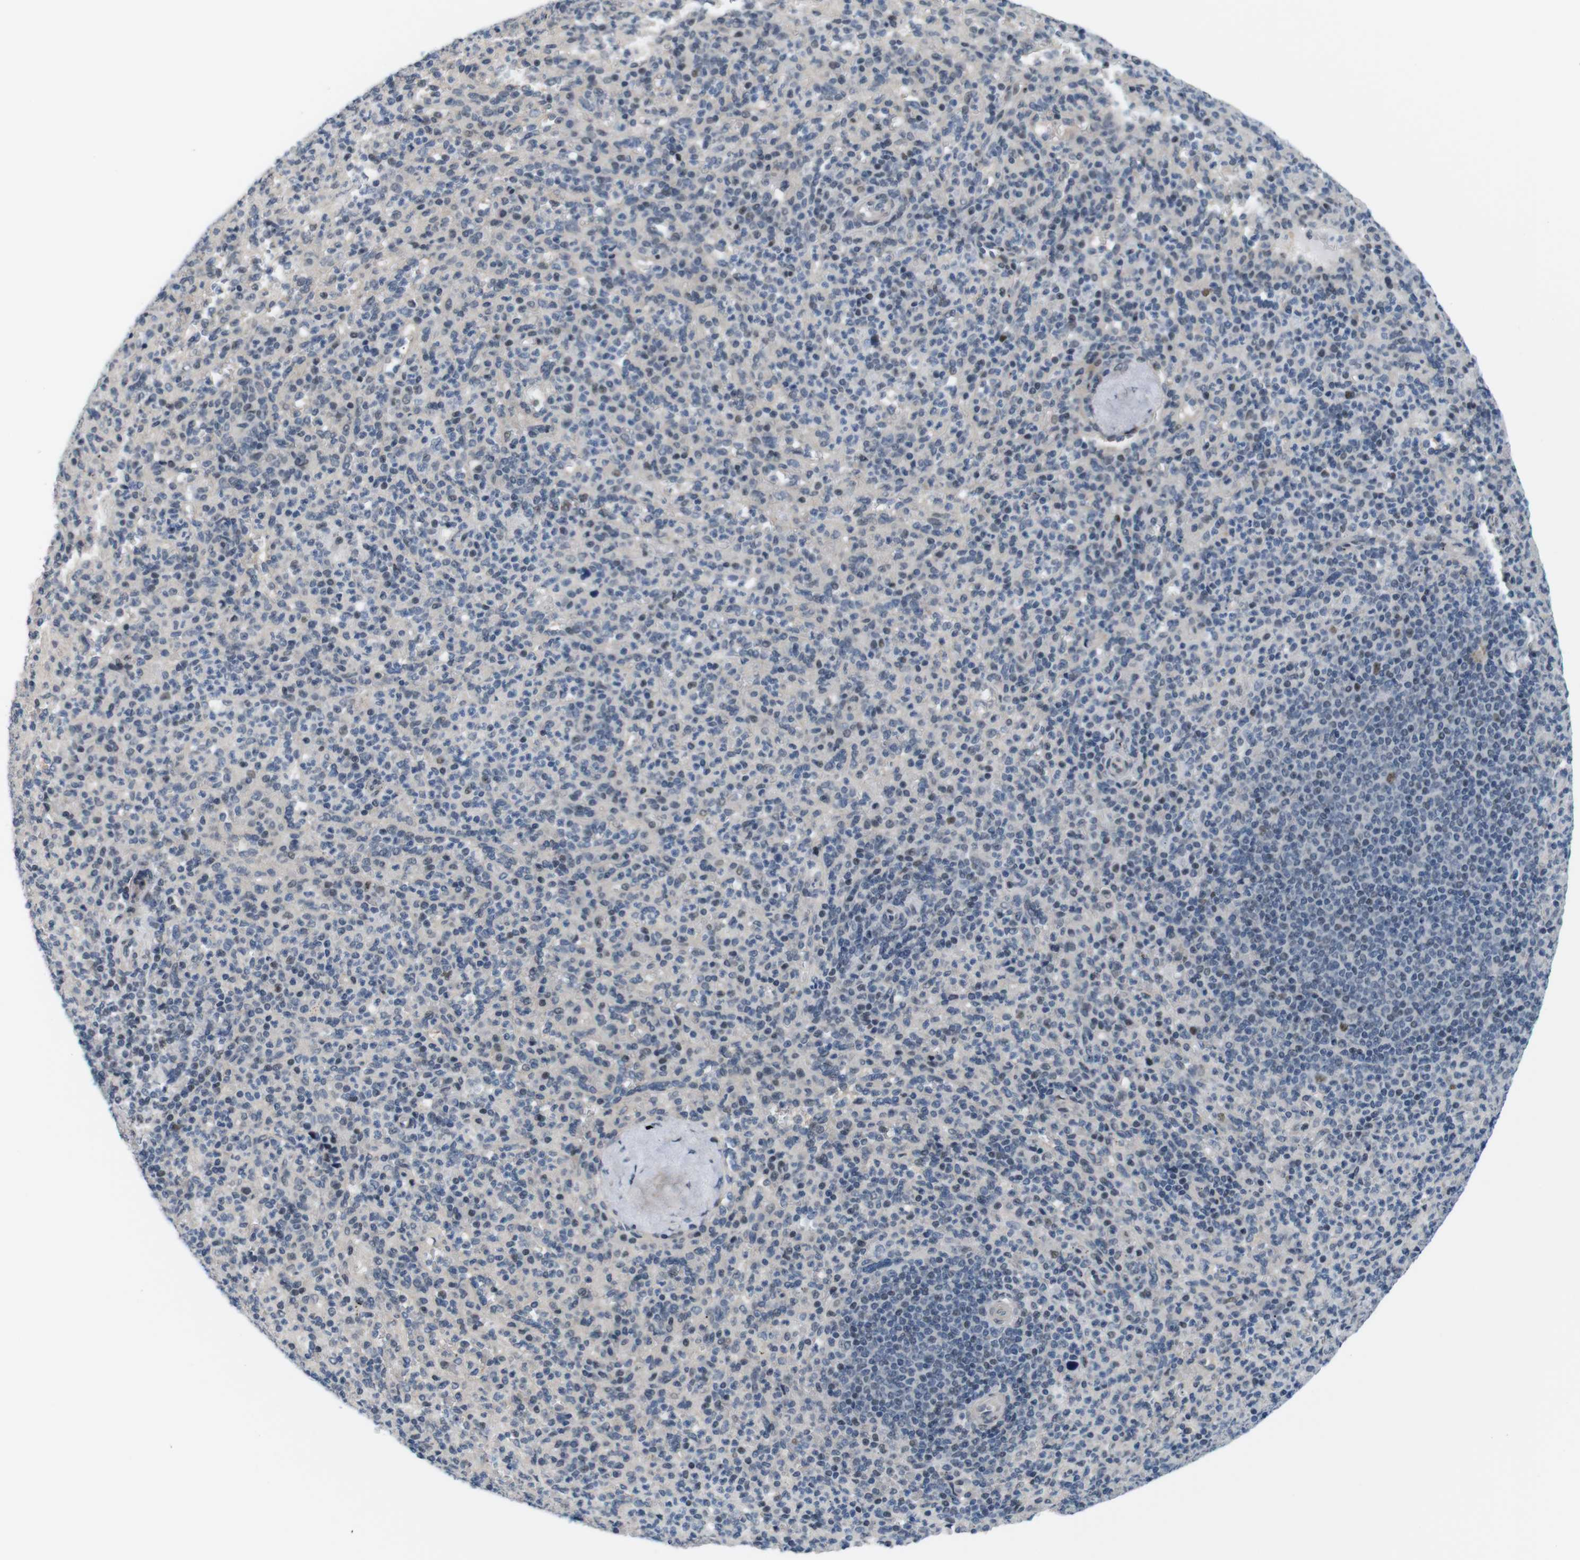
{"staining": {"intensity": "weak", "quantity": "<25%", "location": "nuclear"}, "tissue": "spleen", "cell_type": "Cells in red pulp", "image_type": "normal", "snomed": [{"axis": "morphology", "description": "Normal tissue, NOS"}, {"axis": "topography", "description": "Spleen"}], "caption": "Immunohistochemical staining of normal human spleen shows no significant positivity in cells in red pulp.", "gene": "SMCO2", "patient": {"sex": "male", "age": 36}}